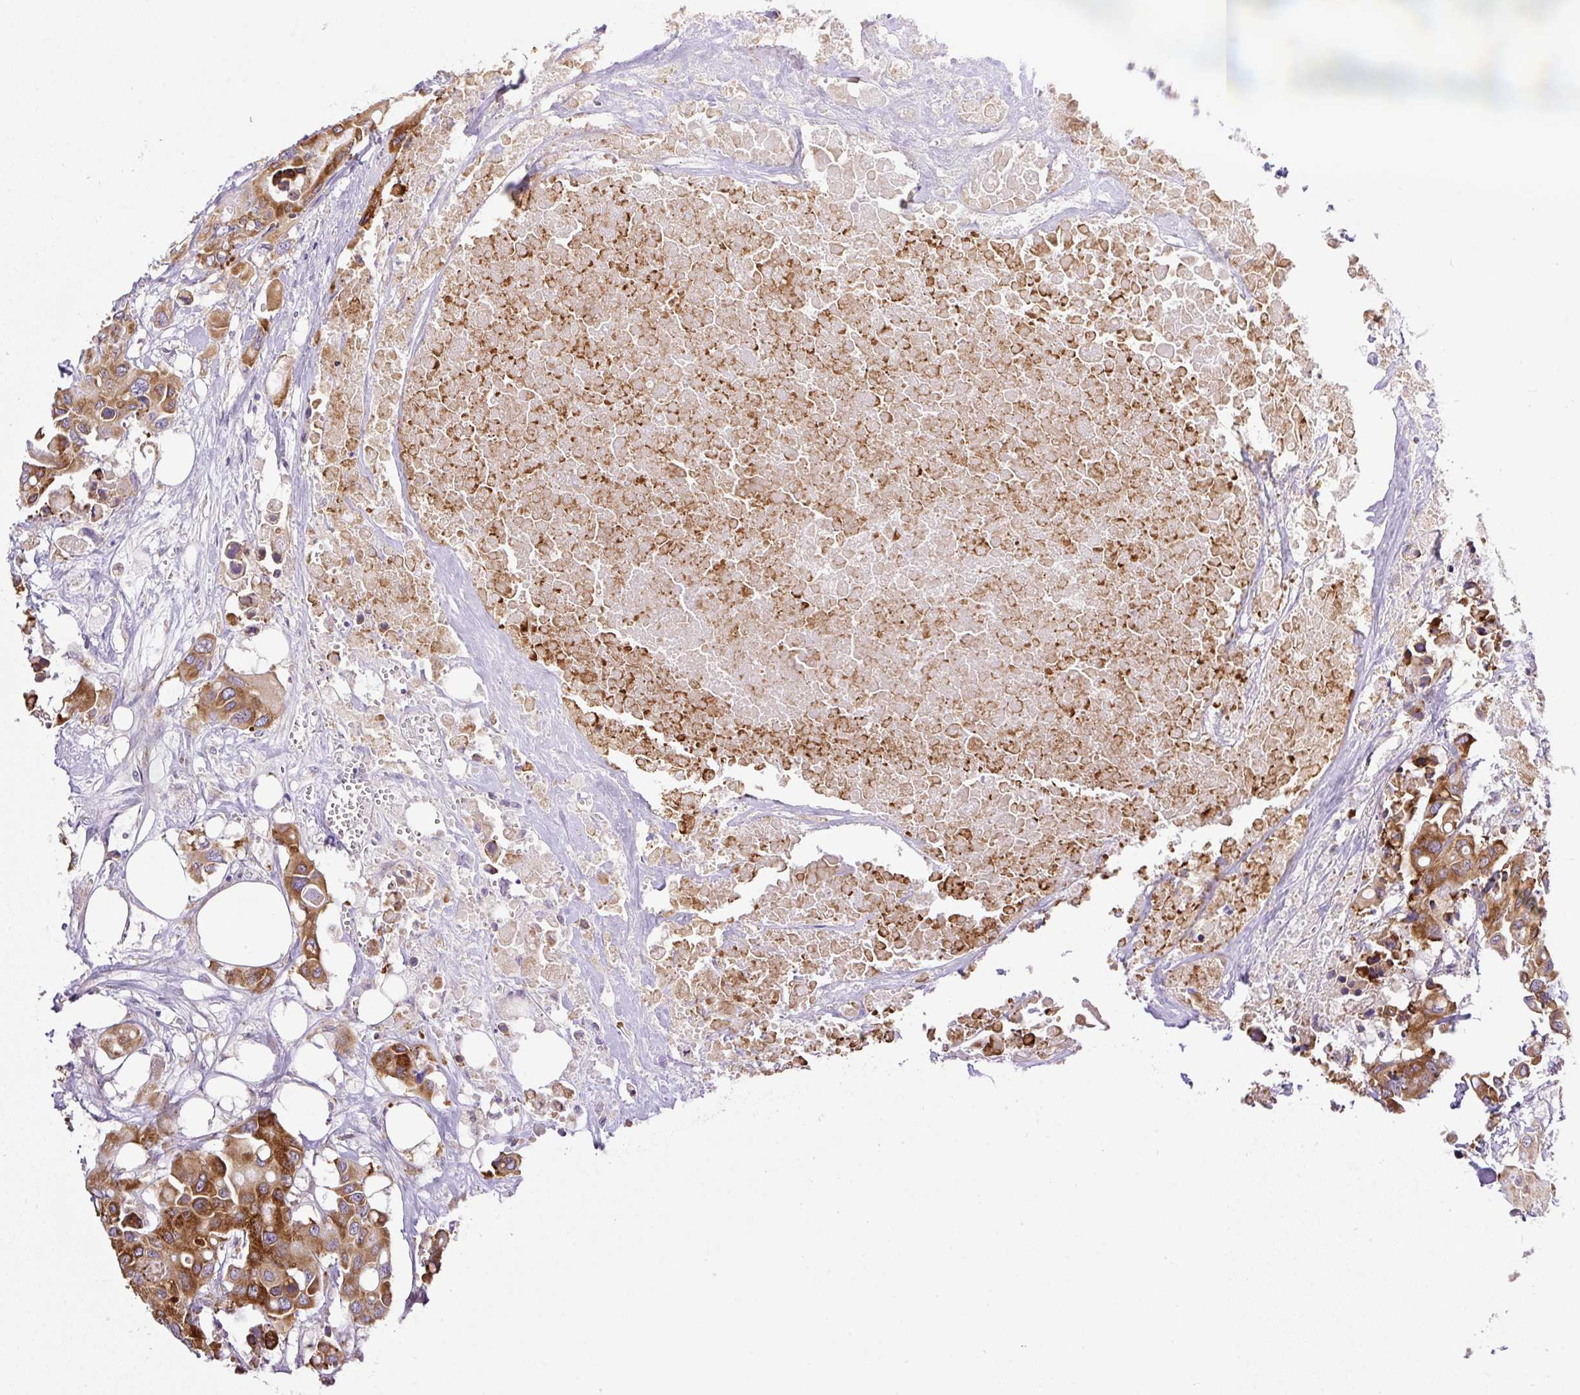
{"staining": {"intensity": "strong", "quantity": ">75%", "location": "cytoplasmic/membranous"}, "tissue": "colorectal cancer", "cell_type": "Tumor cells", "image_type": "cancer", "snomed": [{"axis": "morphology", "description": "Adenocarcinoma, NOS"}, {"axis": "topography", "description": "Colon"}], "caption": "A micrograph of colorectal adenocarcinoma stained for a protein reveals strong cytoplasmic/membranous brown staining in tumor cells.", "gene": "POFUT1", "patient": {"sex": "male", "age": 77}}